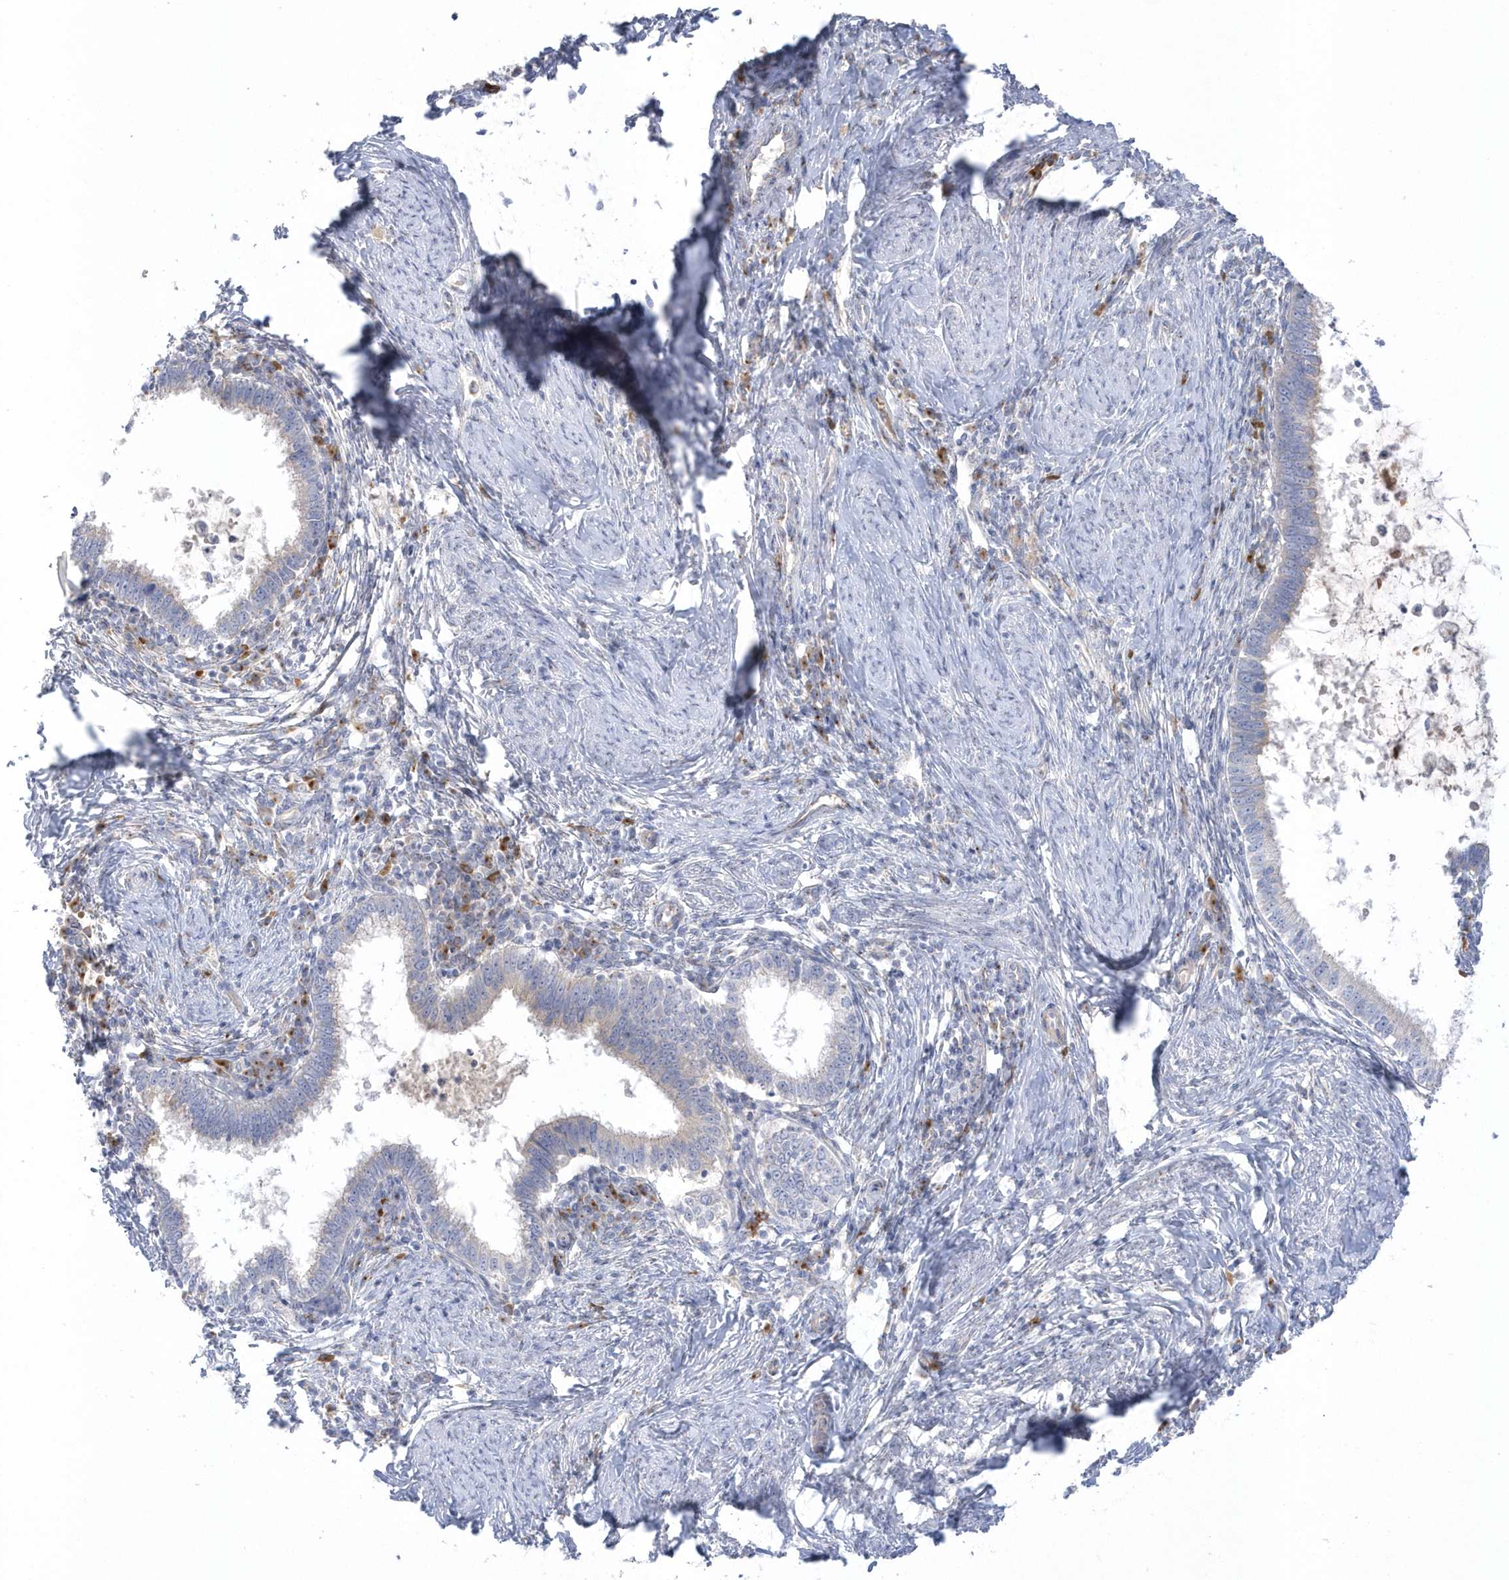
{"staining": {"intensity": "negative", "quantity": "none", "location": "none"}, "tissue": "cervical cancer", "cell_type": "Tumor cells", "image_type": "cancer", "snomed": [{"axis": "morphology", "description": "Adenocarcinoma, NOS"}, {"axis": "topography", "description": "Cervix"}], "caption": "The IHC photomicrograph has no significant expression in tumor cells of cervical adenocarcinoma tissue.", "gene": "SEMA3D", "patient": {"sex": "female", "age": 36}}